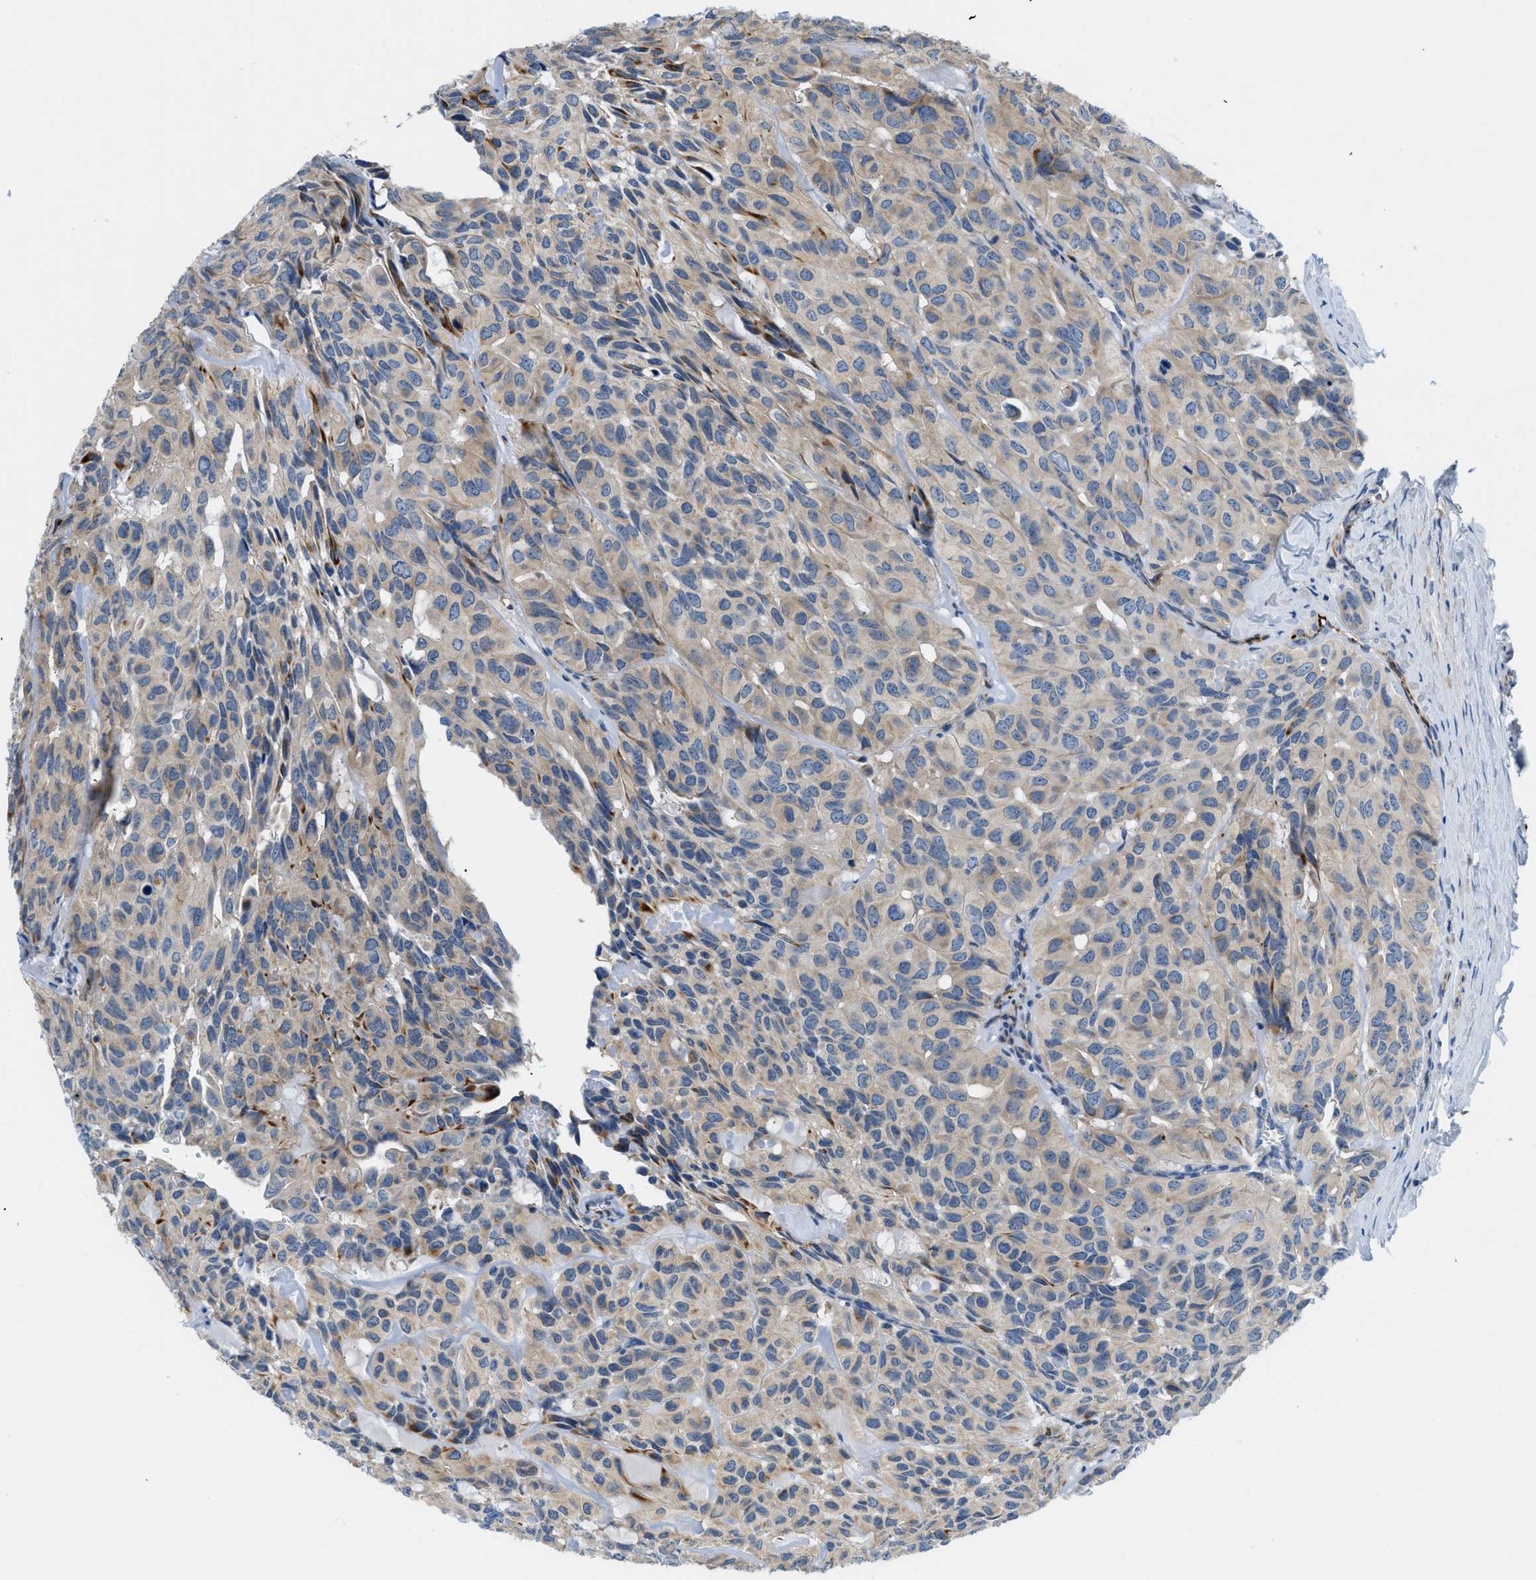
{"staining": {"intensity": "weak", "quantity": "25%-75%", "location": "cytoplasmic/membranous"}, "tissue": "head and neck cancer", "cell_type": "Tumor cells", "image_type": "cancer", "snomed": [{"axis": "morphology", "description": "Adenocarcinoma, NOS"}, {"axis": "topography", "description": "Salivary gland, NOS"}, {"axis": "topography", "description": "Head-Neck"}], "caption": "High-magnification brightfield microscopy of head and neck cancer stained with DAB (brown) and counterstained with hematoxylin (blue). tumor cells exhibit weak cytoplasmic/membranous positivity is identified in about25%-75% of cells. (Brightfield microscopy of DAB IHC at high magnification).", "gene": "ZNF831", "patient": {"sex": "female", "age": 76}}